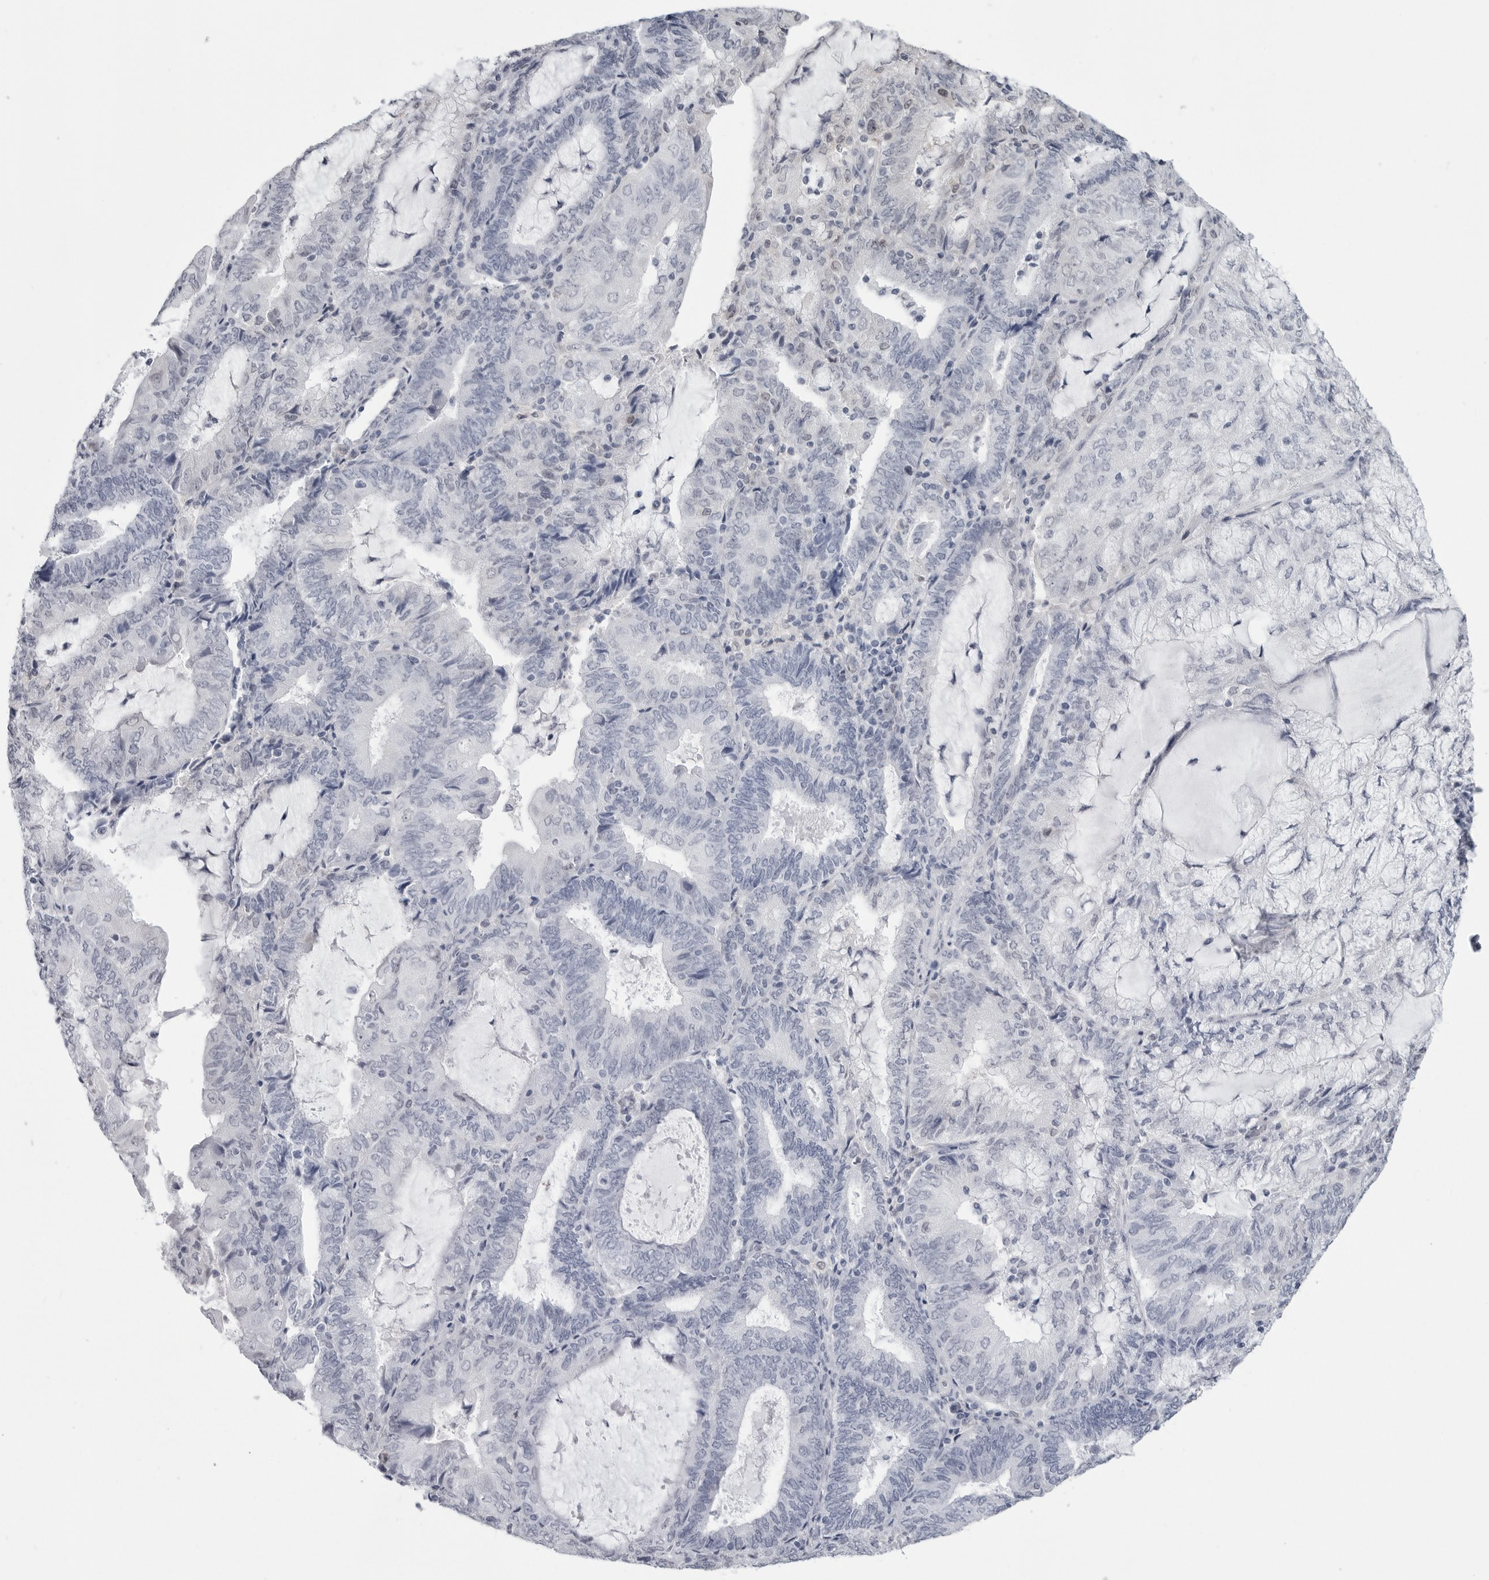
{"staining": {"intensity": "negative", "quantity": "none", "location": "none"}, "tissue": "endometrial cancer", "cell_type": "Tumor cells", "image_type": "cancer", "snomed": [{"axis": "morphology", "description": "Adenocarcinoma, NOS"}, {"axis": "topography", "description": "Endometrium"}], "caption": "Endometrial adenocarcinoma stained for a protein using IHC reveals no staining tumor cells.", "gene": "PNPO", "patient": {"sex": "female", "age": 81}}